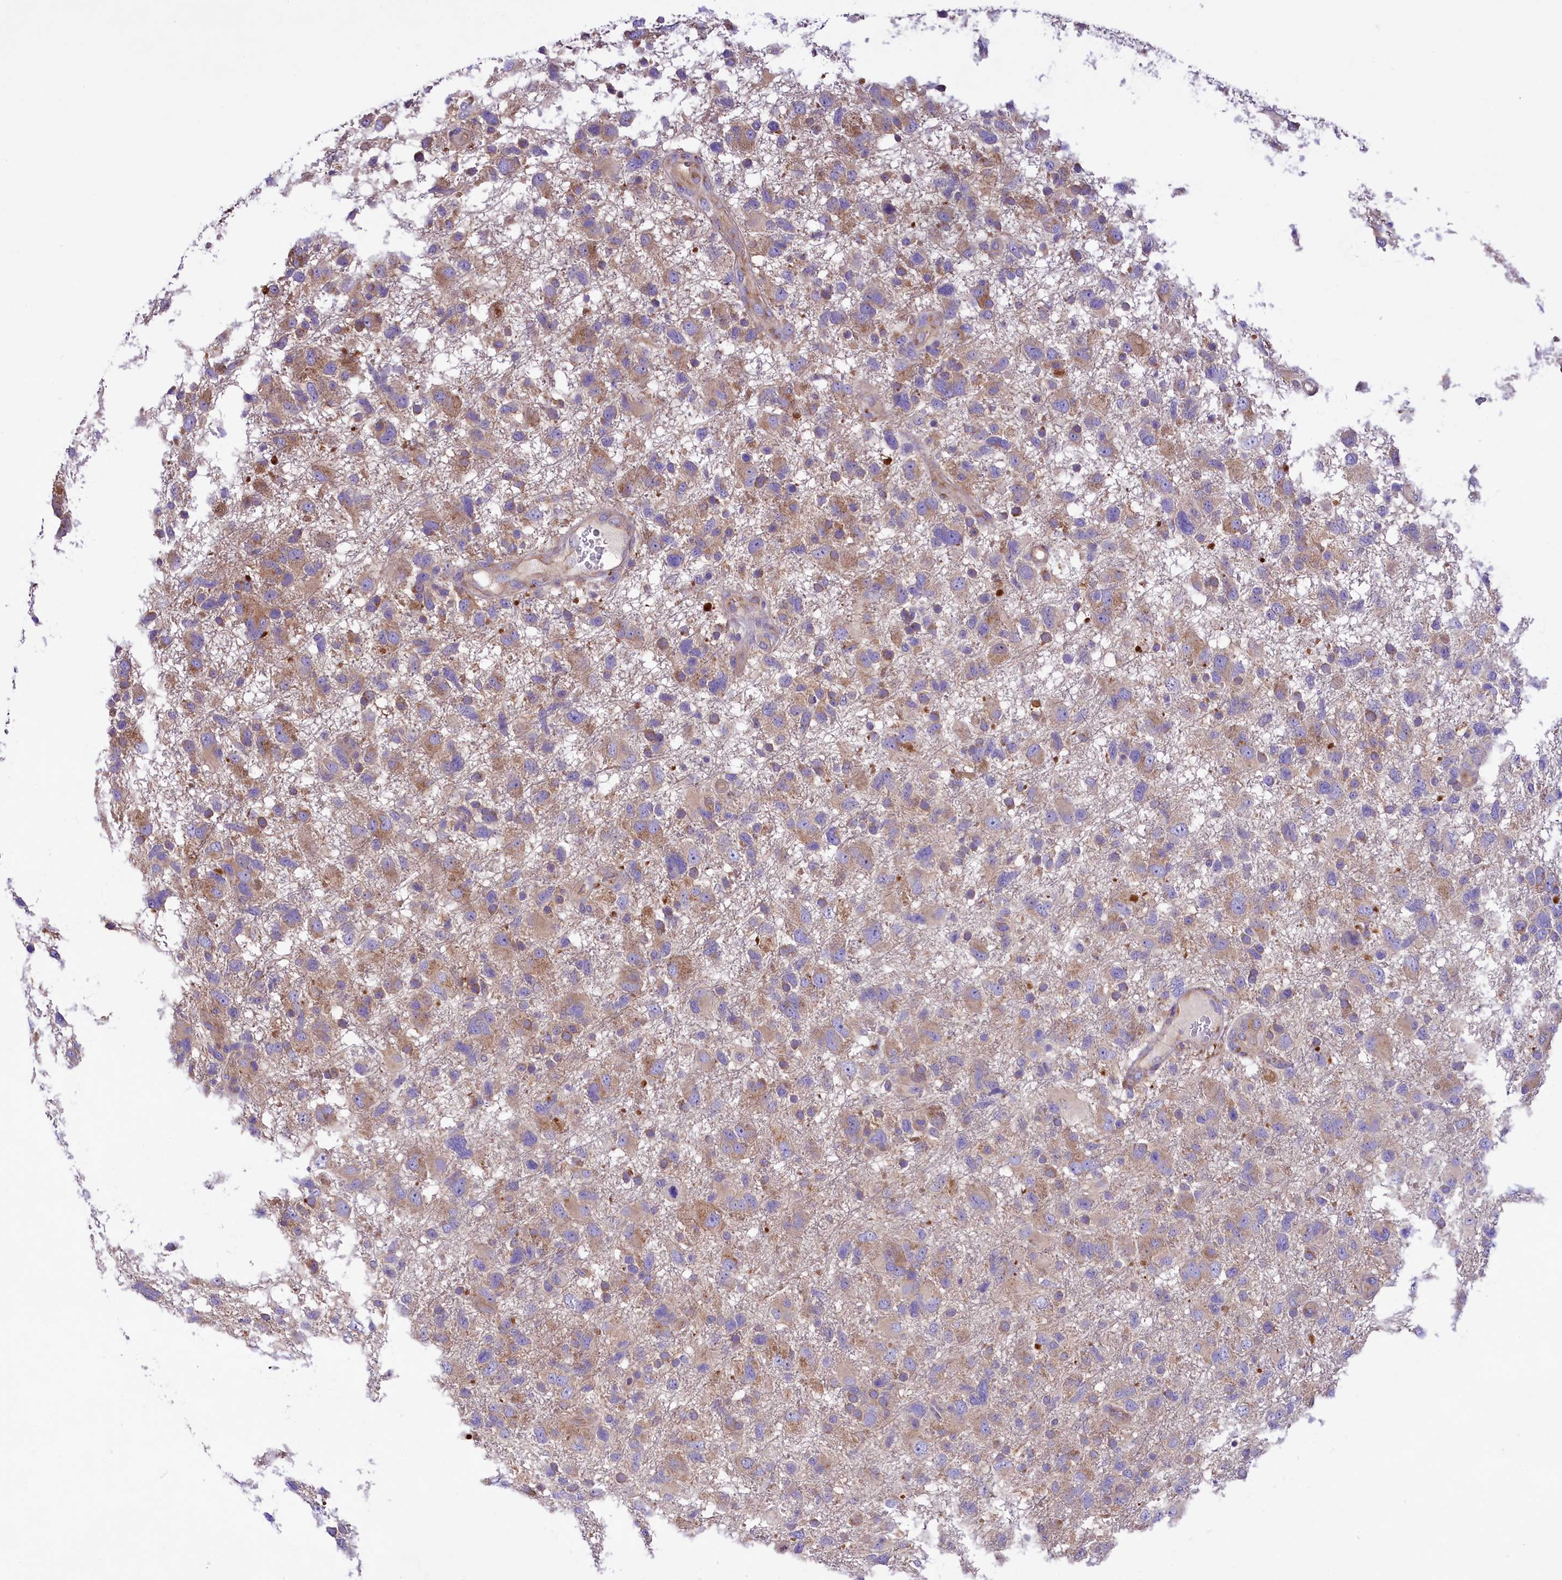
{"staining": {"intensity": "moderate", "quantity": "25%-75%", "location": "cytoplasmic/membranous"}, "tissue": "glioma", "cell_type": "Tumor cells", "image_type": "cancer", "snomed": [{"axis": "morphology", "description": "Glioma, malignant, High grade"}, {"axis": "topography", "description": "Brain"}], "caption": "A high-resolution image shows IHC staining of glioma, which exhibits moderate cytoplasmic/membranous positivity in about 25%-75% of tumor cells.", "gene": "PEMT", "patient": {"sex": "male", "age": 61}}